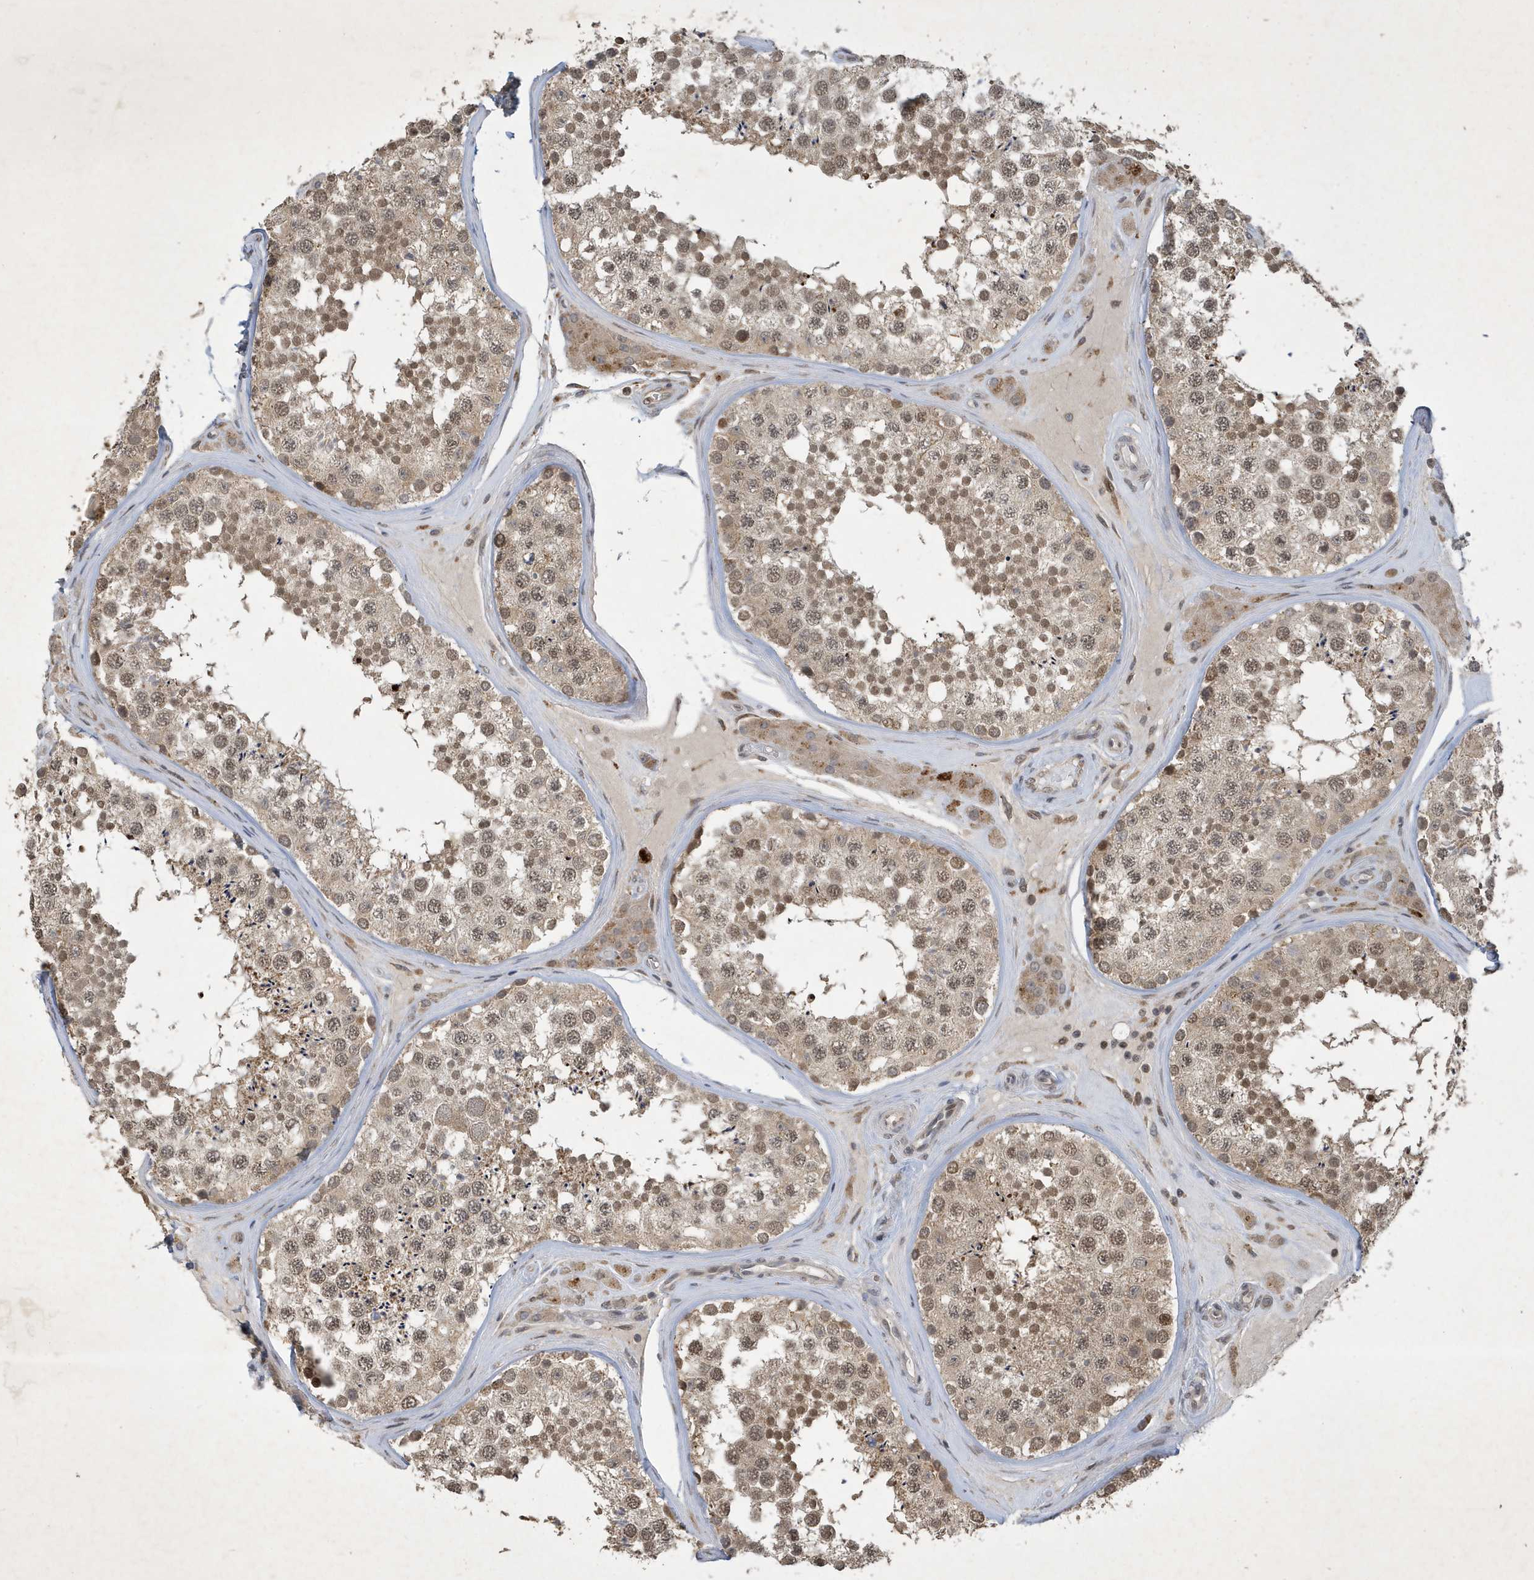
{"staining": {"intensity": "moderate", "quantity": ">75%", "location": "cytoplasmic/membranous,nuclear"}, "tissue": "testis", "cell_type": "Cells in seminiferous ducts", "image_type": "normal", "snomed": [{"axis": "morphology", "description": "Normal tissue, NOS"}, {"axis": "topography", "description": "Testis"}], "caption": "Testis stained for a protein demonstrates moderate cytoplasmic/membranous,nuclear positivity in cells in seminiferous ducts. The staining is performed using DAB brown chromogen to label protein expression. The nuclei are counter-stained blue using hematoxylin.", "gene": "STX10", "patient": {"sex": "male", "age": 46}}